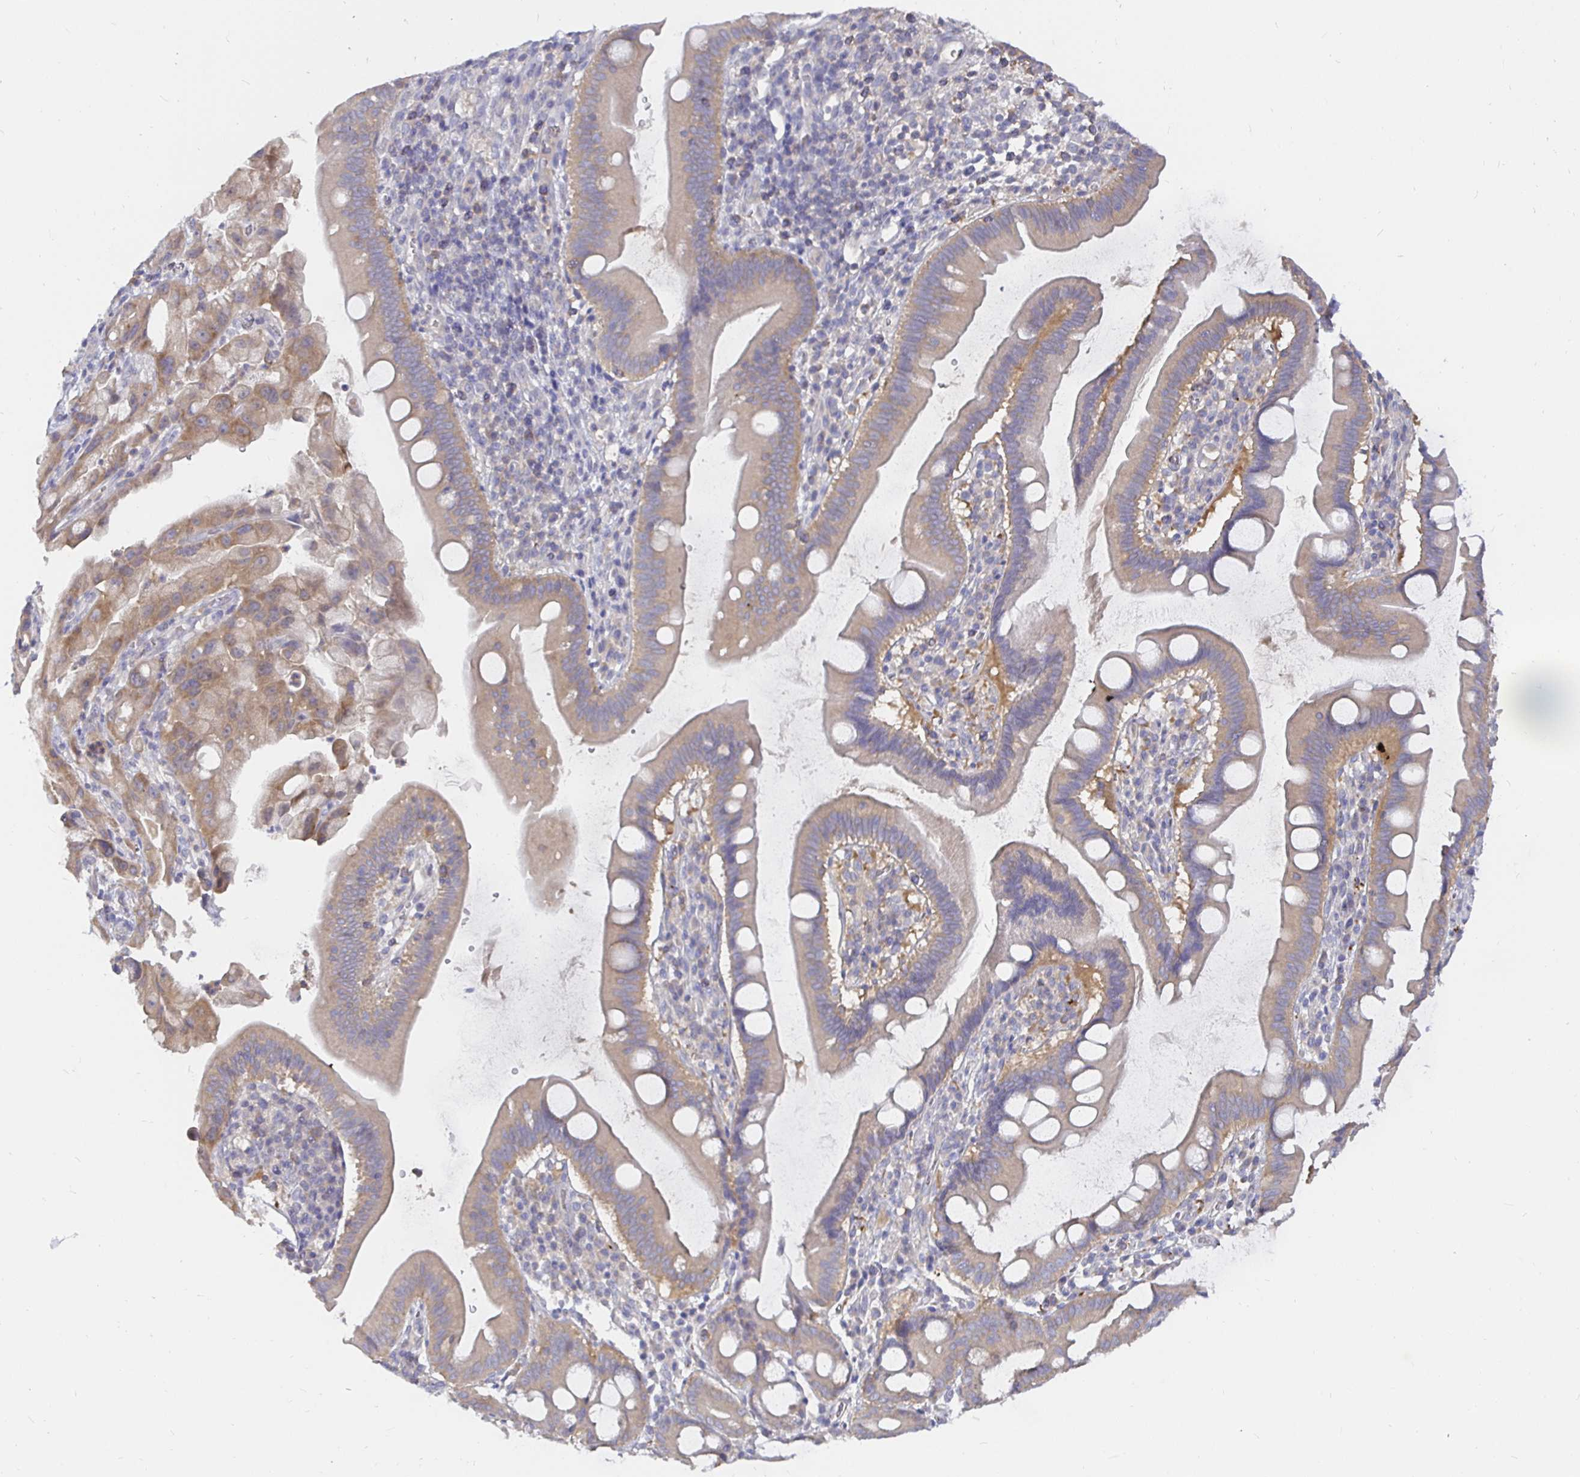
{"staining": {"intensity": "weak", "quantity": ">75%", "location": "cytoplasmic/membranous"}, "tissue": "pancreatic cancer", "cell_type": "Tumor cells", "image_type": "cancer", "snomed": [{"axis": "morphology", "description": "Adenocarcinoma, NOS"}, {"axis": "topography", "description": "Pancreas"}], "caption": "An image showing weak cytoplasmic/membranous staining in approximately >75% of tumor cells in adenocarcinoma (pancreatic), as visualized by brown immunohistochemical staining.", "gene": "KIF21A", "patient": {"sex": "male", "age": 68}}